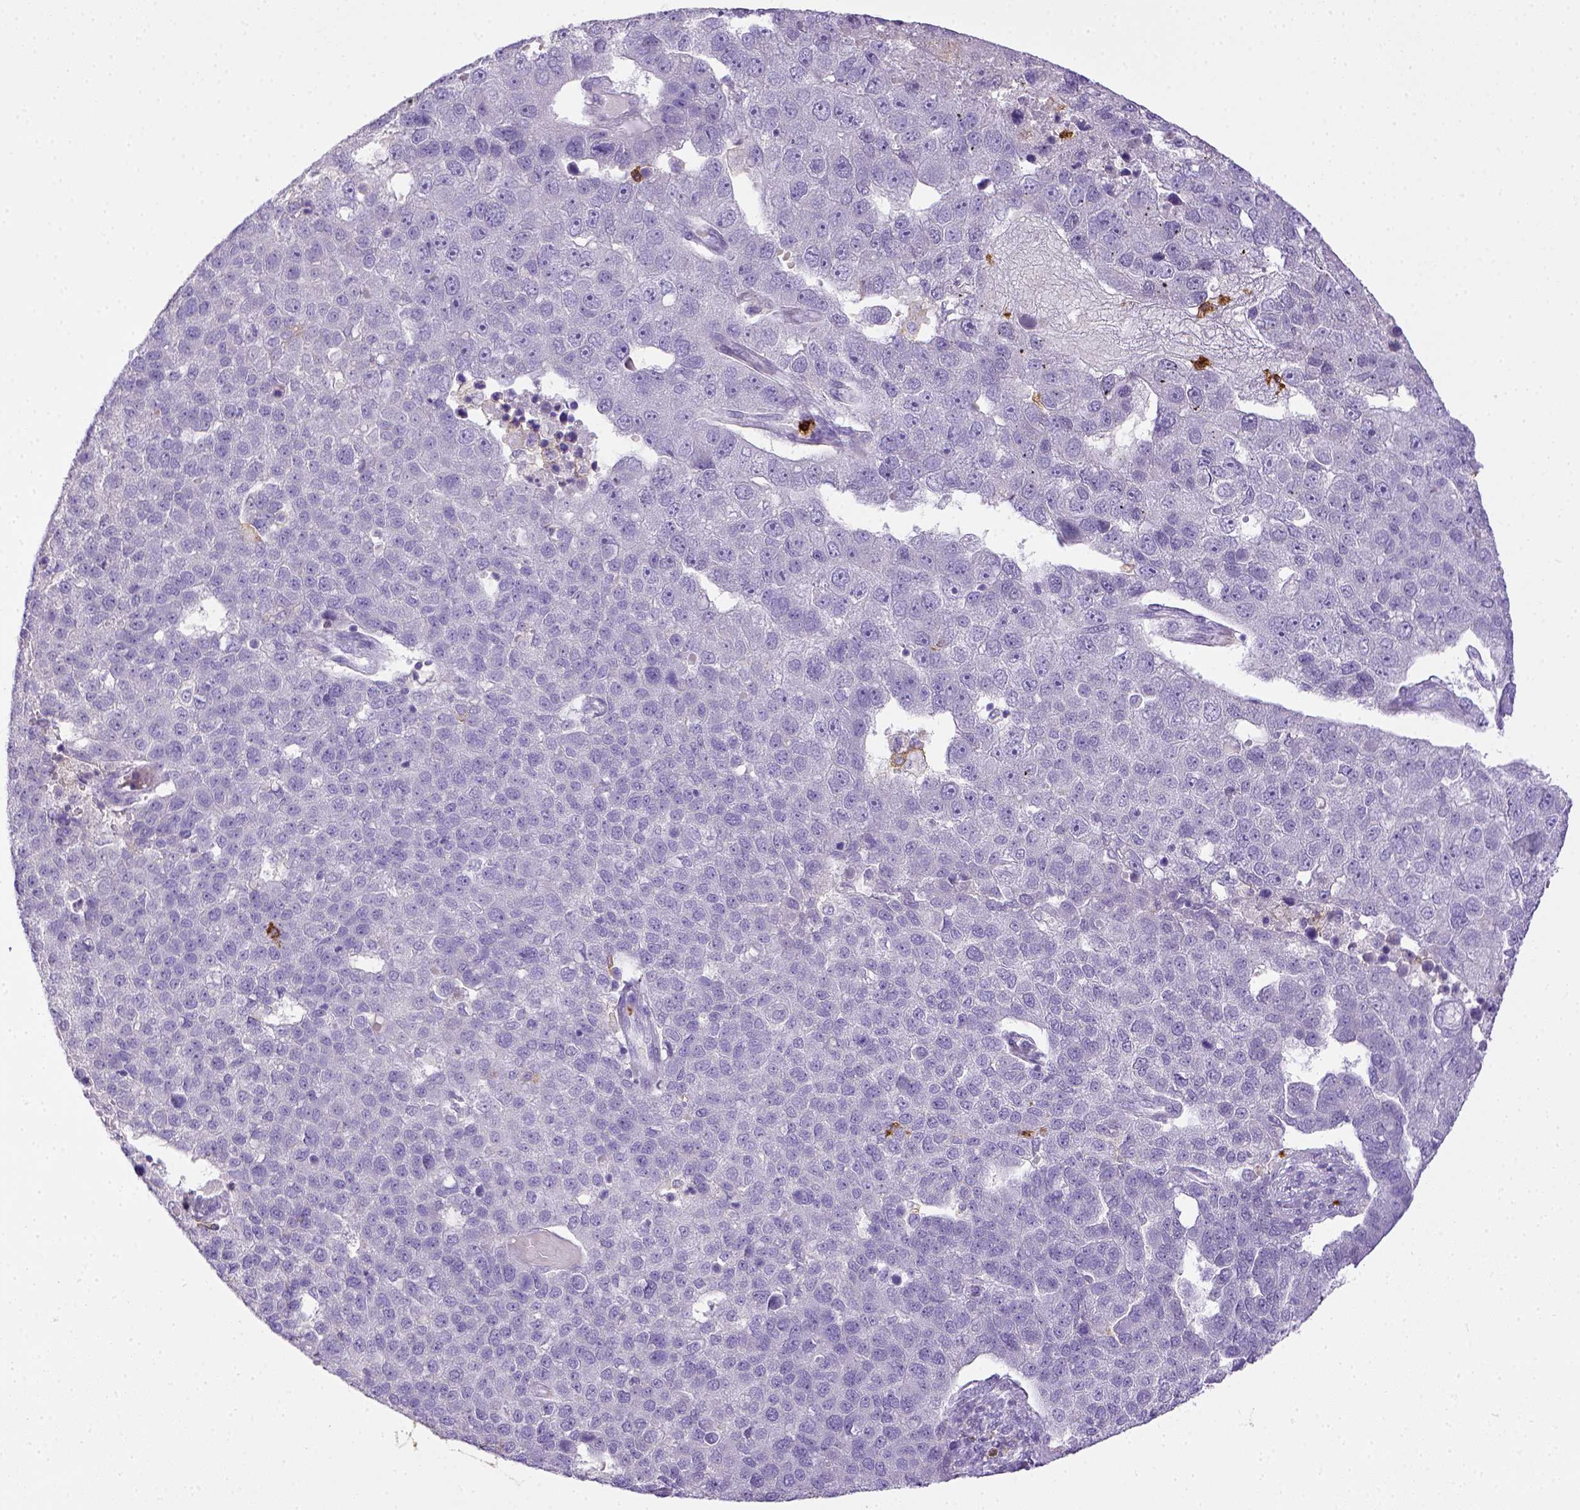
{"staining": {"intensity": "negative", "quantity": "none", "location": "none"}, "tissue": "pancreatic cancer", "cell_type": "Tumor cells", "image_type": "cancer", "snomed": [{"axis": "morphology", "description": "Adenocarcinoma, NOS"}, {"axis": "topography", "description": "Pancreas"}], "caption": "Immunohistochemistry (IHC) histopathology image of human pancreatic adenocarcinoma stained for a protein (brown), which reveals no staining in tumor cells.", "gene": "ITGAM", "patient": {"sex": "female", "age": 61}}